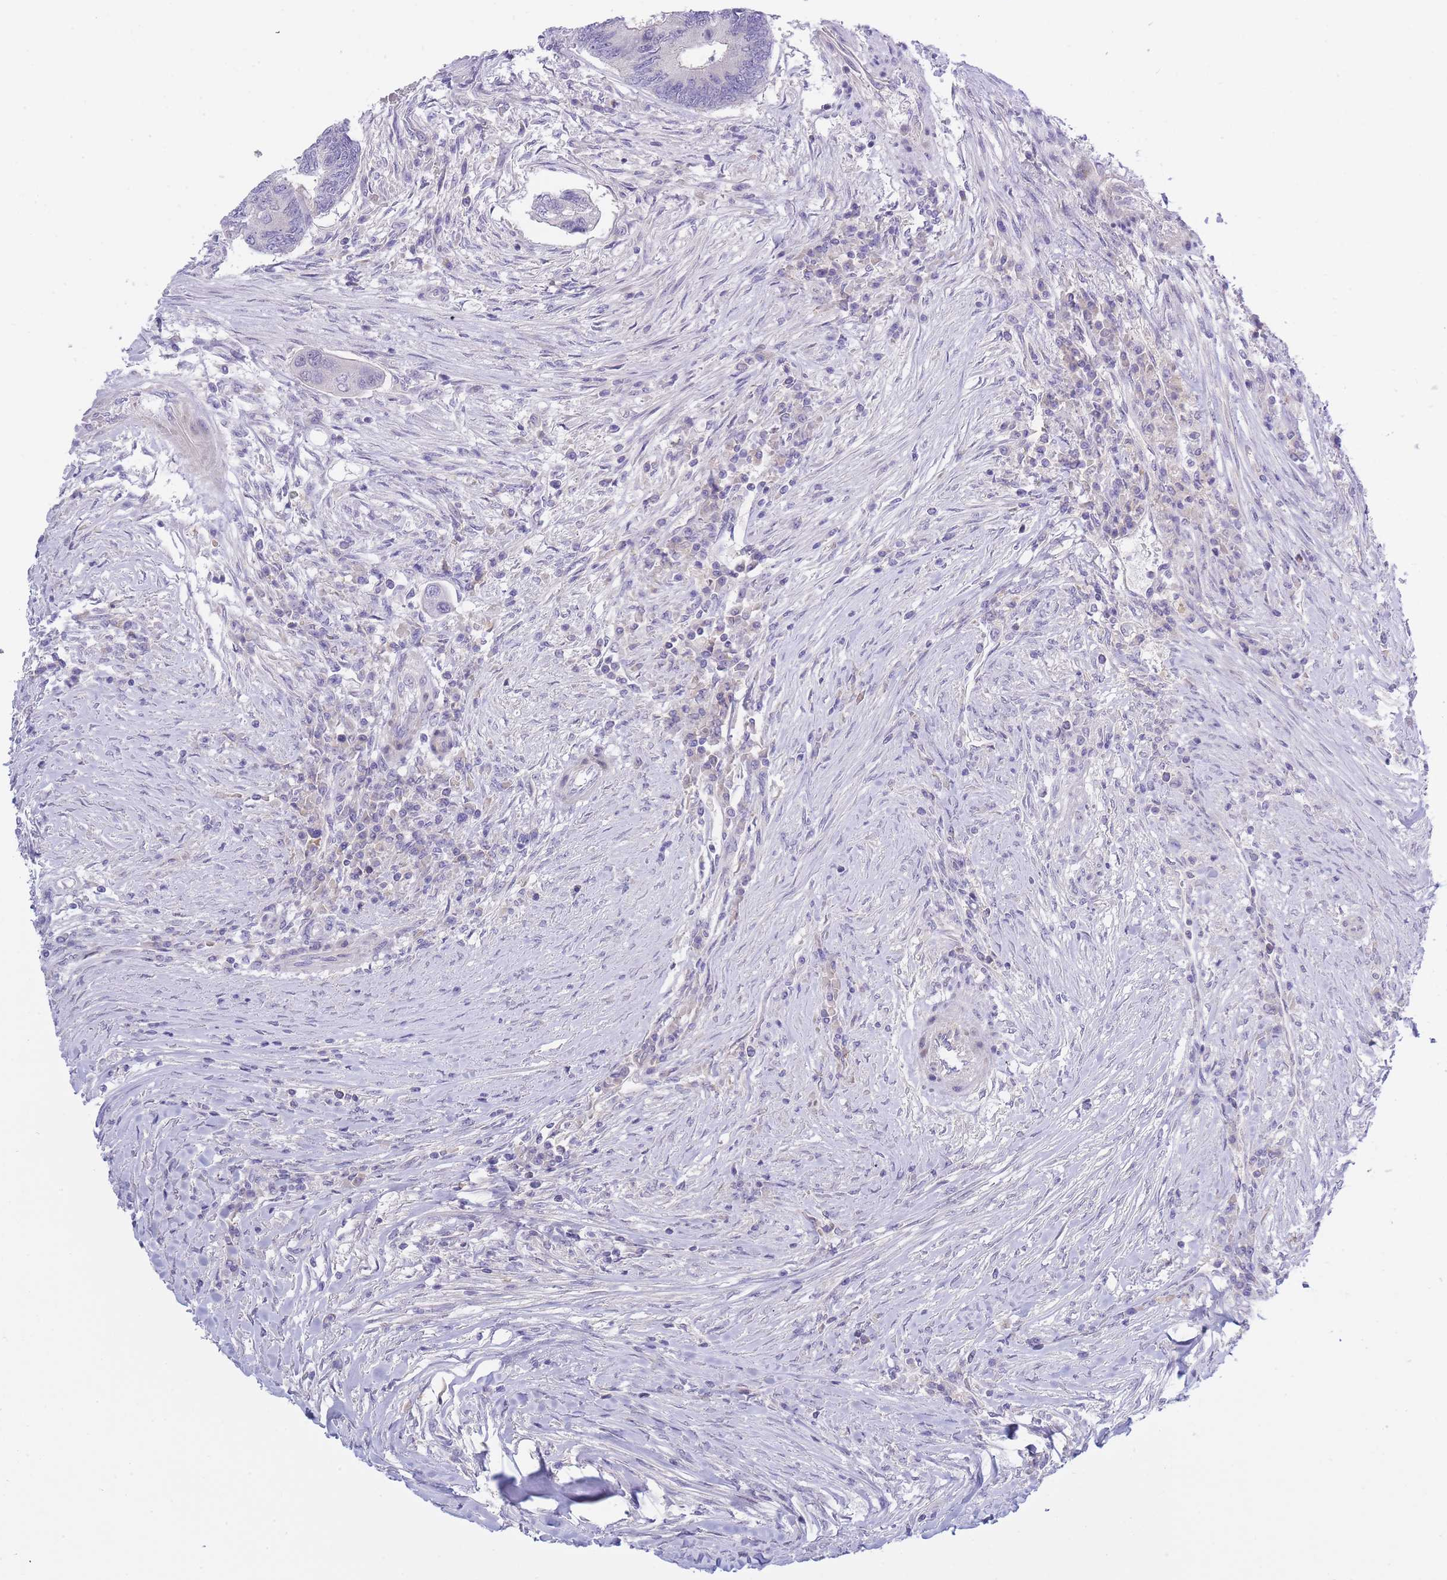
{"staining": {"intensity": "negative", "quantity": "none", "location": "none"}, "tissue": "colorectal cancer", "cell_type": "Tumor cells", "image_type": "cancer", "snomed": [{"axis": "morphology", "description": "Adenocarcinoma, NOS"}, {"axis": "topography", "description": "Colon"}], "caption": "Immunohistochemistry (IHC) micrograph of neoplastic tissue: adenocarcinoma (colorectal) stained with DAB (3,3'-diaminobenzidine) reveals no significant protein expression in tumor cells.", "gene": "PRR23B", "patient": {"sex": "female", "age": 67}}